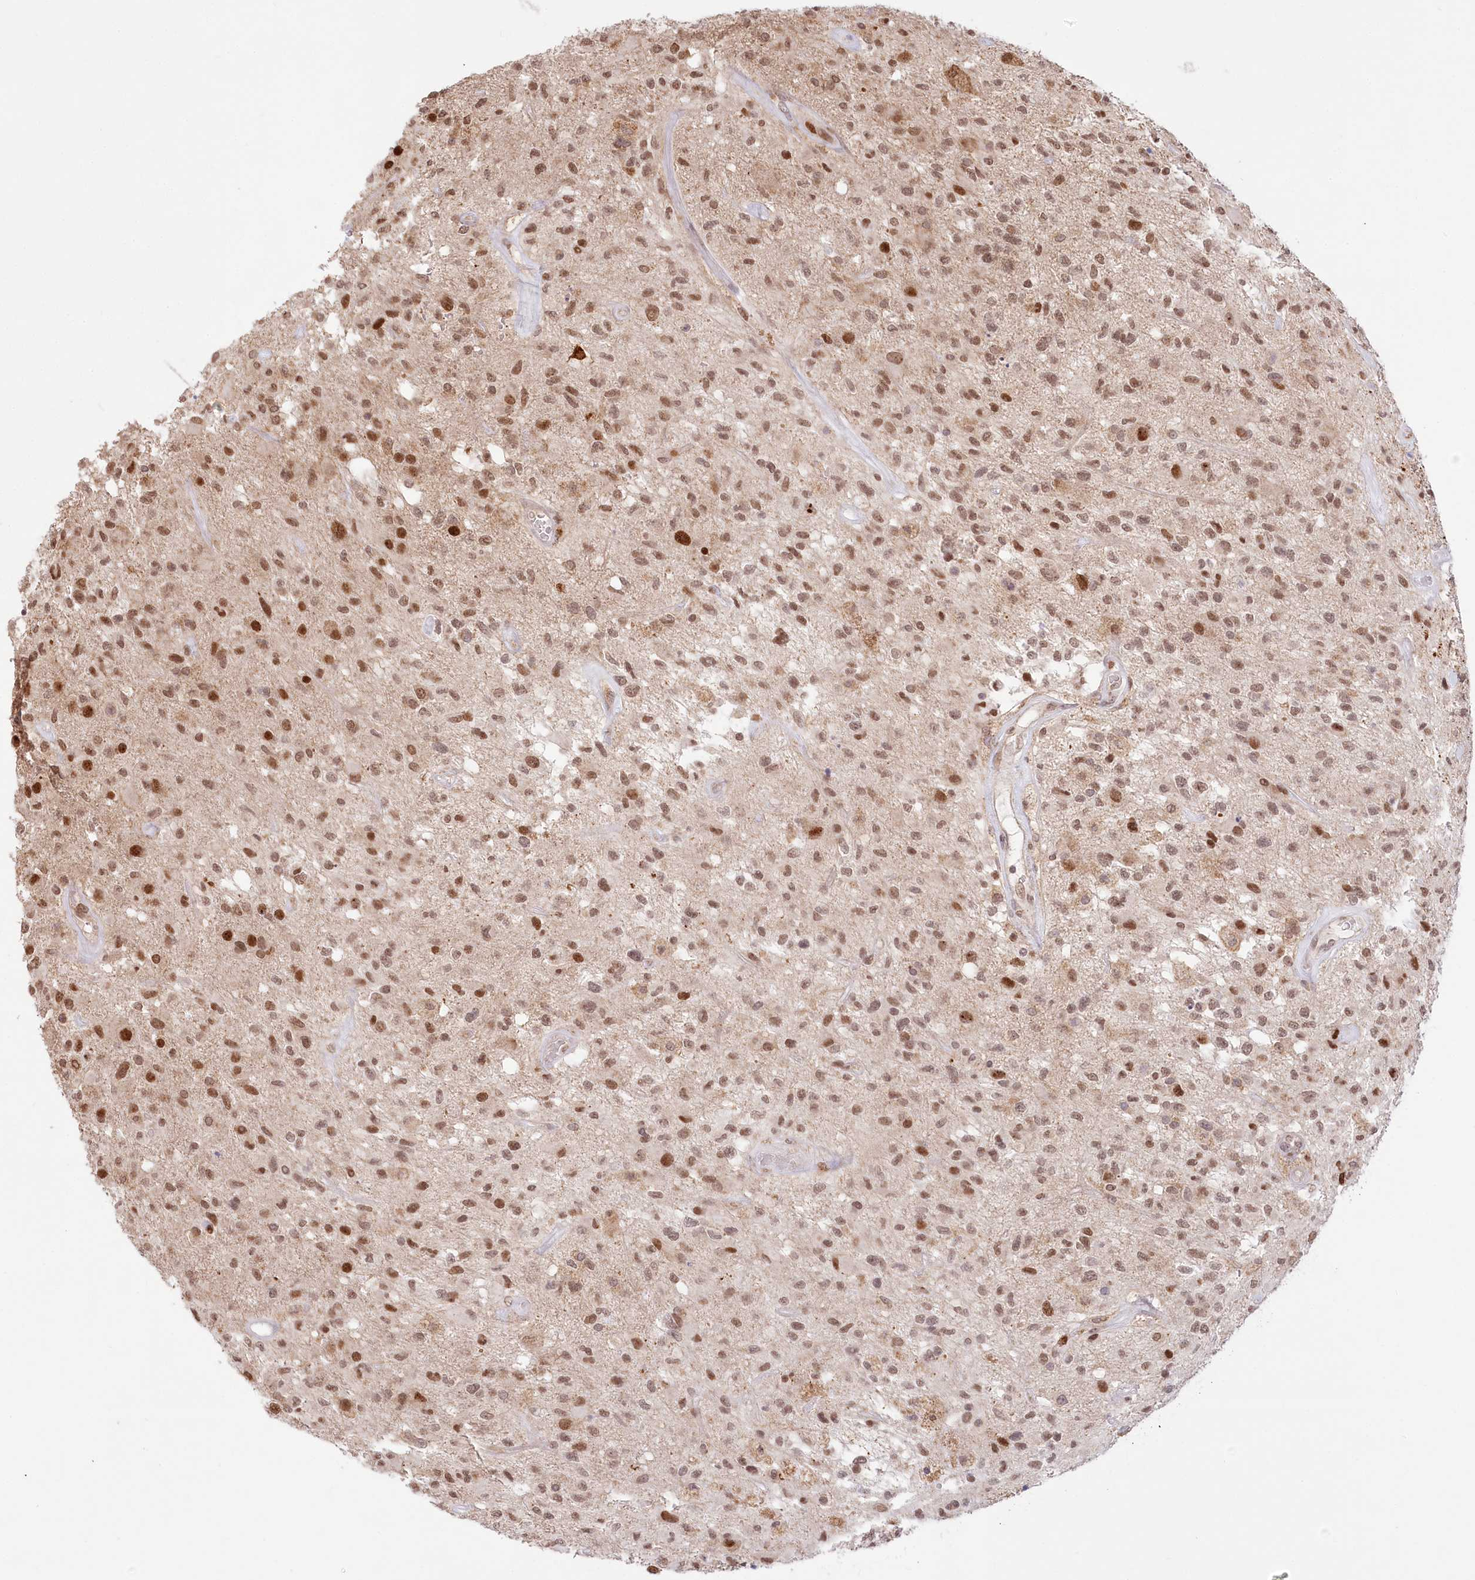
{"staining": {"intensity": "moderate", "quantity": ">75%", "location": "nuclear"}, "tissue": "glioma", "cell_type": "Tumor cells", "image_type": "cancer", "snomed": [{"axis": "morphology", "description": "Glioma, malignant, High grade"}, {"axis": "morphology", "description": "Glioblastoma, NOS"}, {"axis": "topography", "description": "Brain"}], "caption": "Glioma stained for a protein demonstrates moderate nuclear positivity in tumor cells.", "gene": "PYURF", "patient": {"sex": "male", "age": 60}}